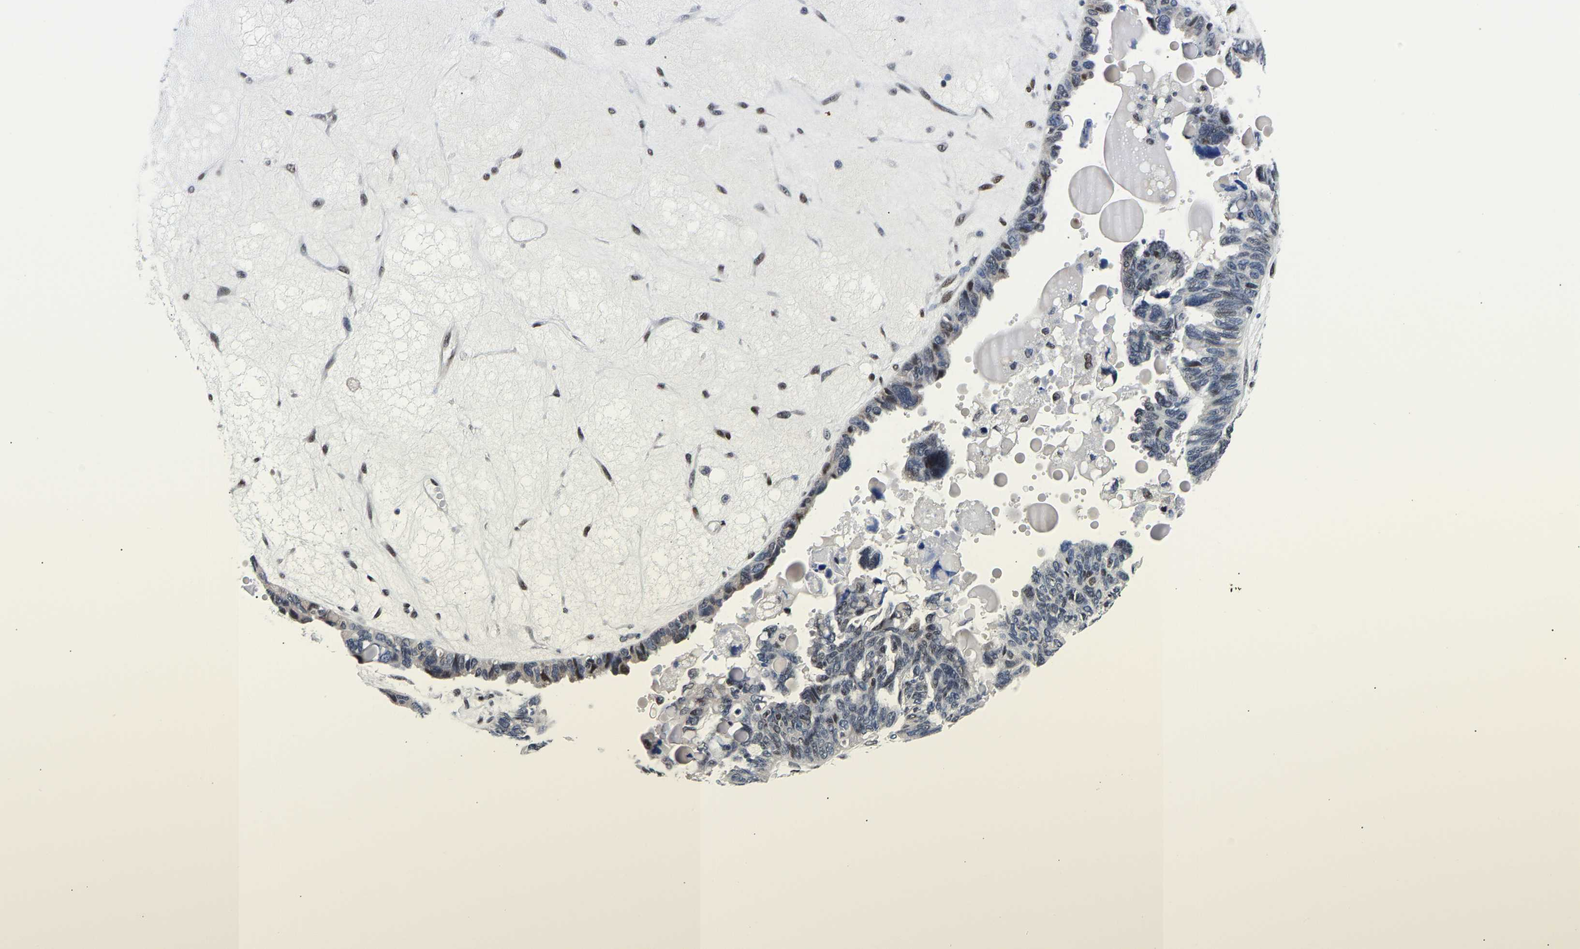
{"staining": {"intensity": "weak", "quantity": "<25%", "location": "nuclear"}, "tissue": "ovarian cancer", "cell_type": "Tumor cells", "image_type": "cancer", "snomed": [{"axis": "morphology", "description": "Cystadenocarcinoma, serous, NOS"}, {"axis": "topography", "description": "Ovary"}], "caption": "Tumor cells are negative for protein expression in human ovarian serous cystadenocarcinoma.", "gene": "PTRHD1", "patient": {"sex": "female", "age": 79}}